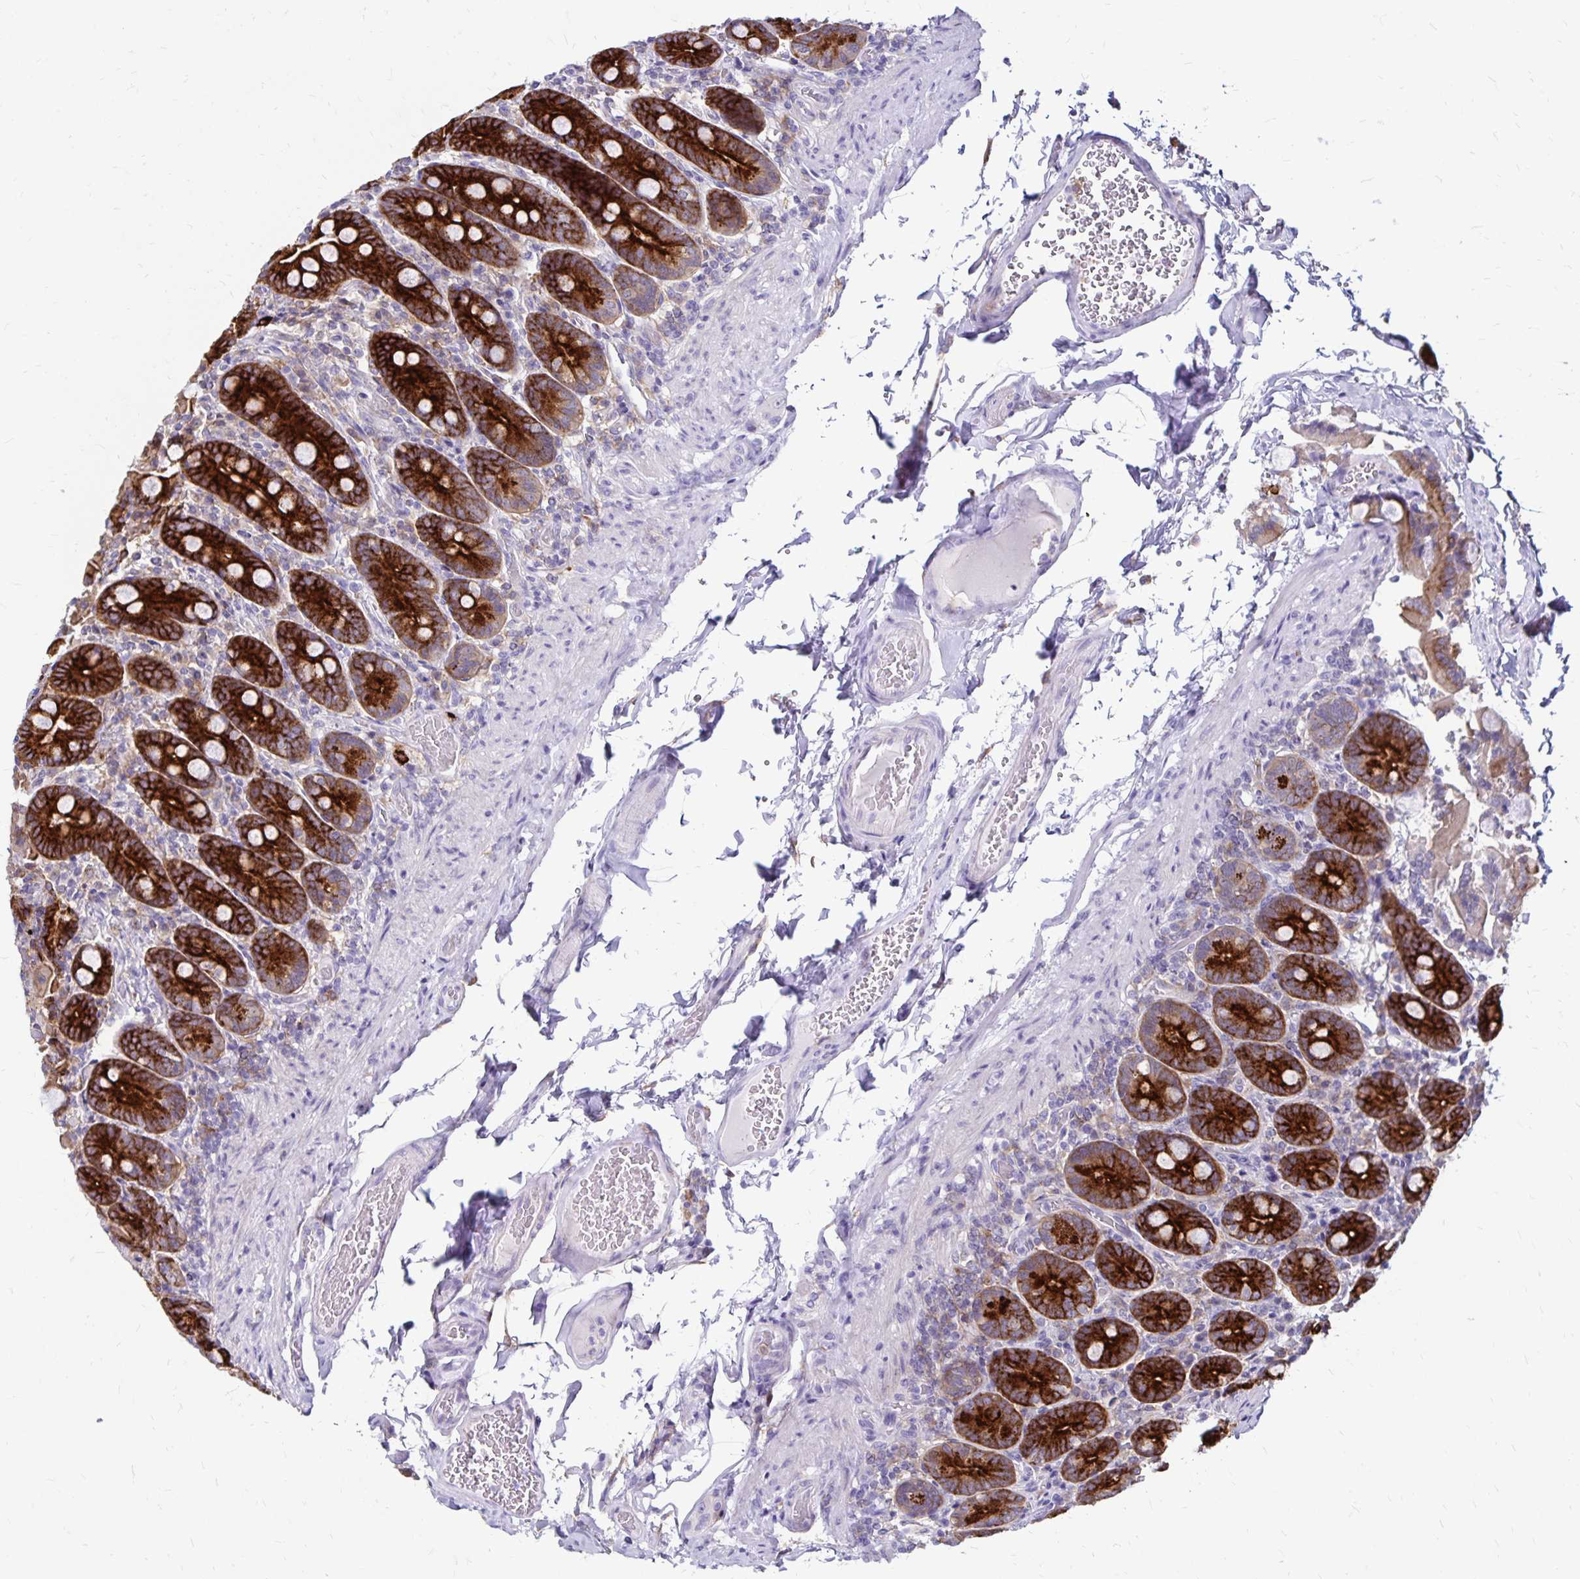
{"staining": {"intensity": "strong", "quantity": ">75%", "location": "cytoplasmic/membranous"}, "tissue": "duodenum", "cell_type": "Glandular cells", "image_type": "normal", "snomed": [{"axis": "morphology", "description": "Normal tissue, NOS"}, {"axis": "topography", "description": "Duodenum"}], "caption": "High-power microscopy captured an immunohistochemistry photomicrograph of unremarkable duodenum, revealing strong cytoplasmic/membranous expression in approximately >75% of glandular cells. The protein of interest is stained brown, and the nuclei are stained in blue (DAB IHC with brightfield microscopy, high magnification).", "gene": "TNS3", "patient": {"sex": "female", "age": 62}}